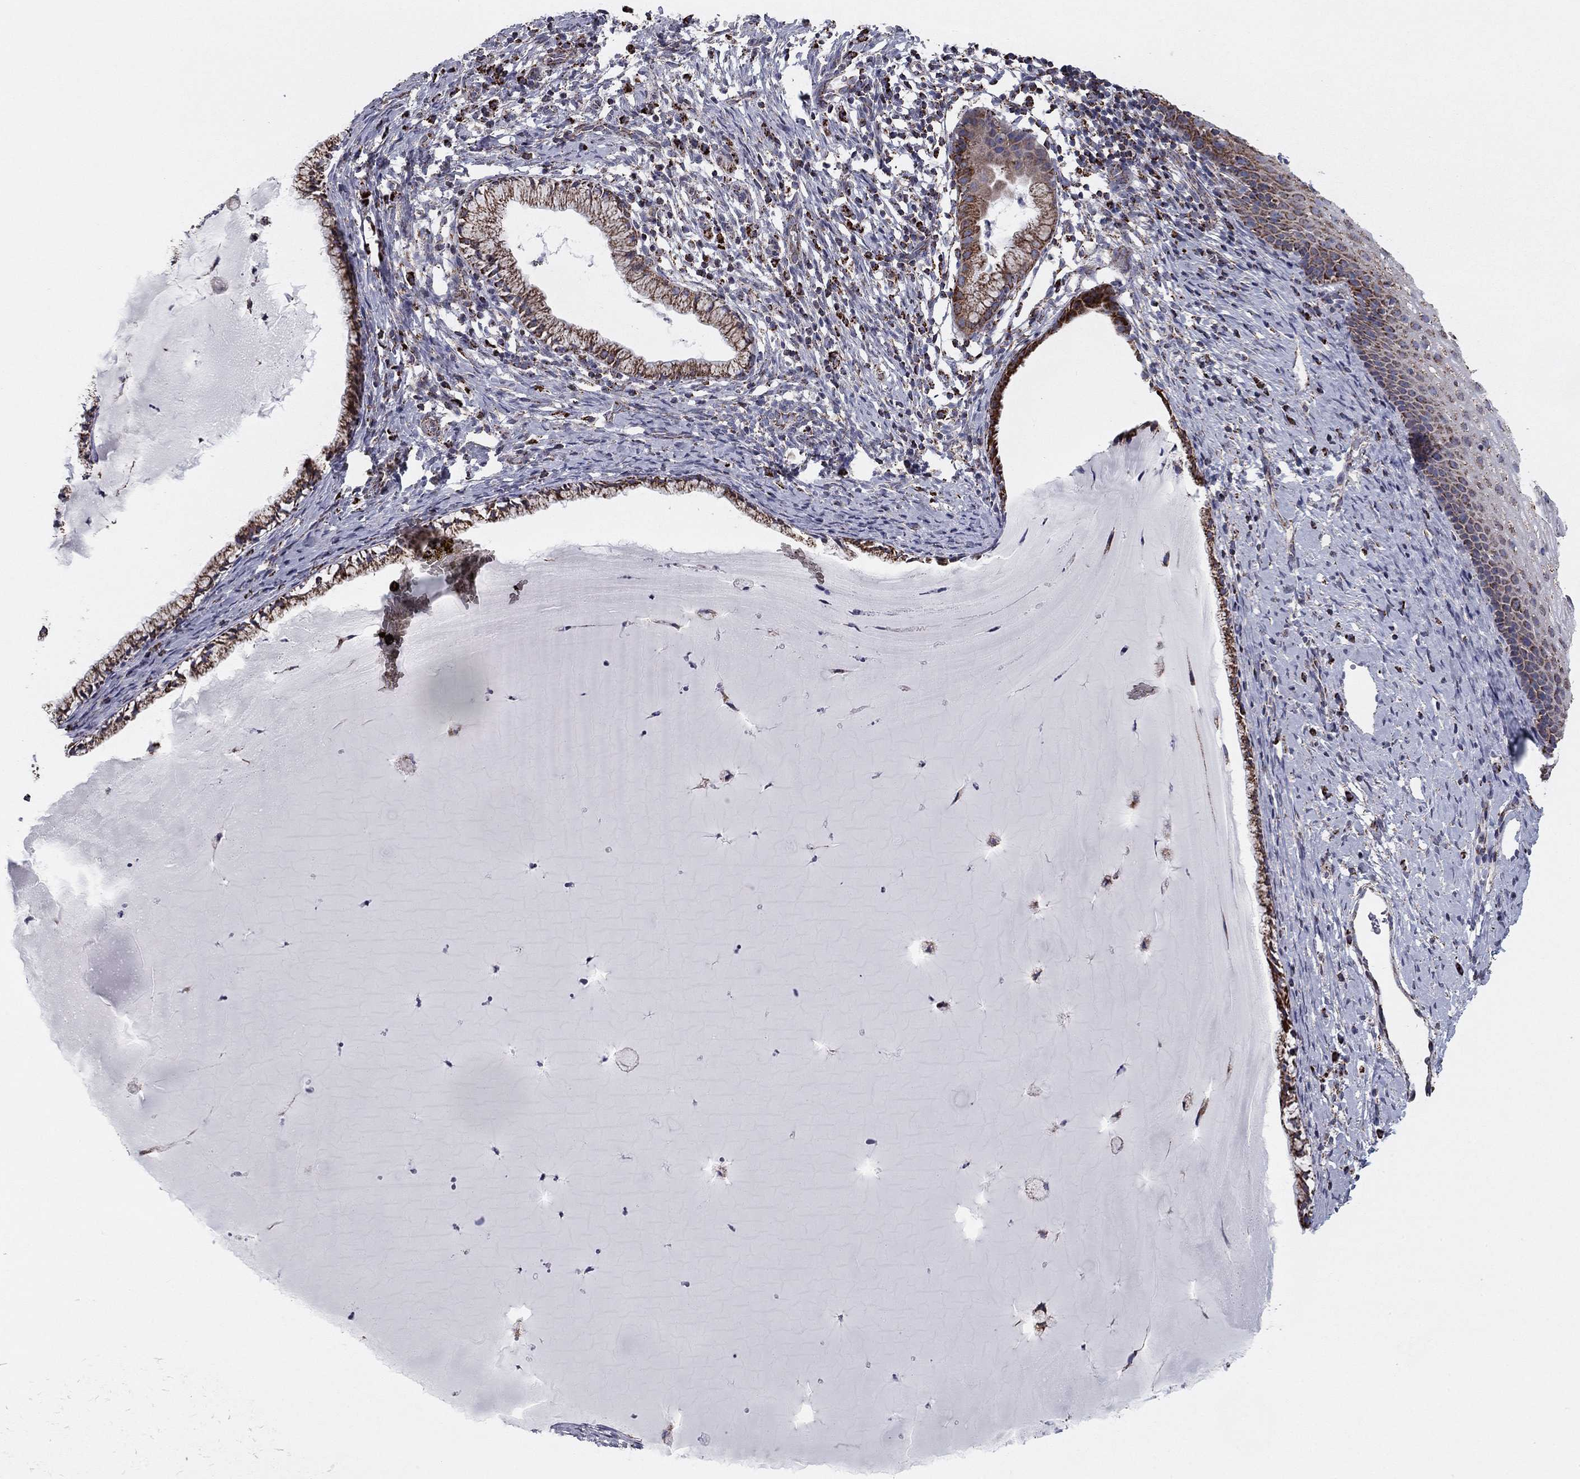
{"staining": {"intensity": "moderate", "quantity": "25%-75%", "location": "cytoplasmic/membranous"}, "tissue": "cervix", "cell_type": "Glandular cells", "image_type": "normal", "snomed": [{"axis": "morphology", "description": "Normal tissue, NOS"}, {"axis": "topography", "description": "Cervix"}], "caption": "Normal cervix was stained to show a protein in brown. There is medium levels of moderate cytoplasmic/membranous staining in about 25%-75% of glandular cells. The protein of interest is shown in brown color, while the nuclei are stained blue.", "gene": "NDUFV1", "patient": {"sex": "female", "age": 39}}